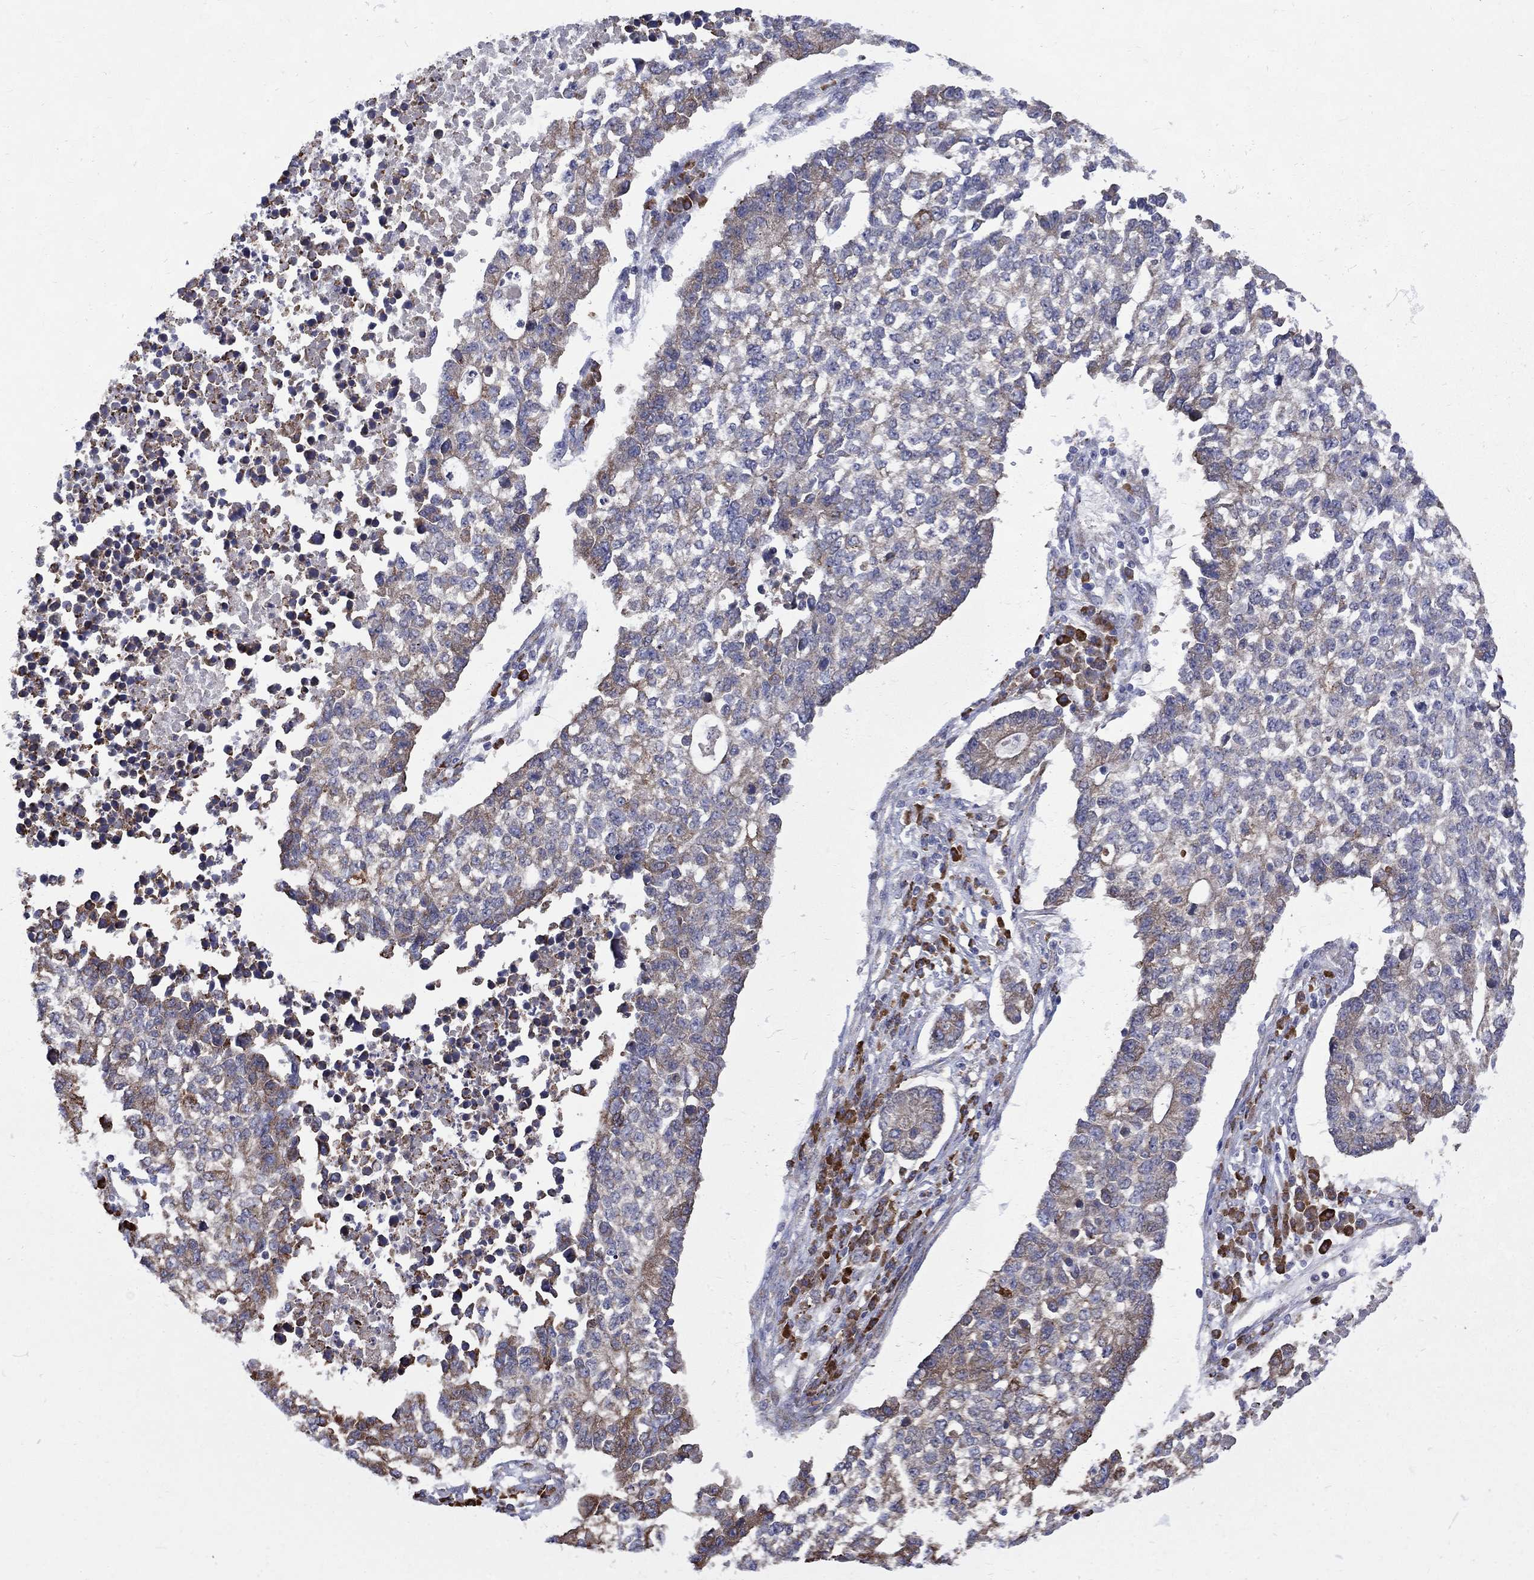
{"staining": {"intensity": "moderate", "quantity": "<25%", "location": "cytoplasmic/membranous"}, "tissue": "lung cancer", "cell_type": "Tumor cells", "image_type": "cancer", "snomed": [{"axis": "morphology", "description": "Adenocarcinoma, NOS"}, {"axis": "topography", "description": "Lung"}], "caption": "Protein staining of adenocarcinoma (lung) tissue shows moderate cytoplasmic/membranous staining in about <25% of tumor cells. (Brightfield microscopy of DAB IHC at high magnification).", "gene": "ASNS", "patient": {"sex": "male", "age": 57}}